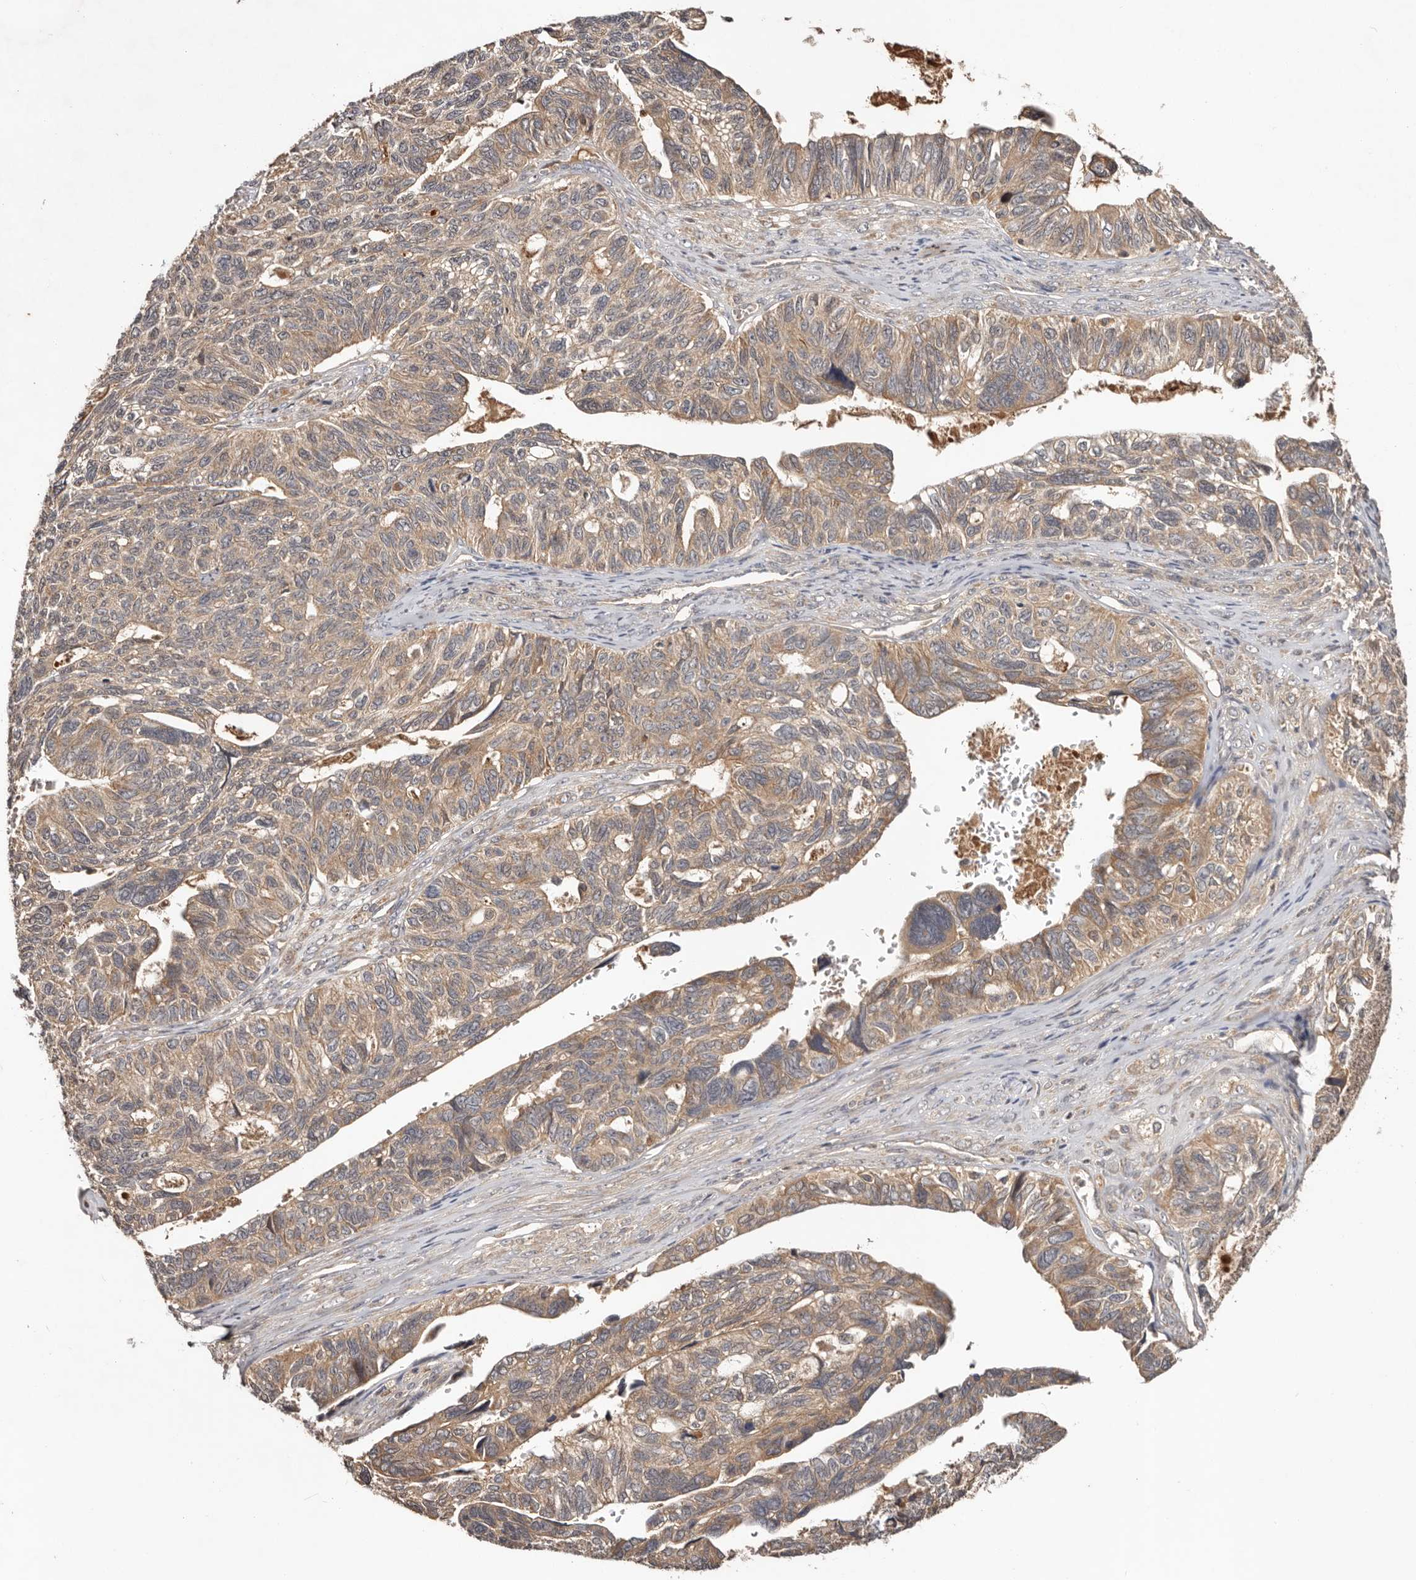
{"staining": {"intensity": "weak", "quantity": ">75%", "location": "cytoplasmic/membranous"}, "tissue": "ovarian cancer", "cell_type": "Tumor cells", "image_type": "cancer", "snomed": [{"axis": "morphology", "description": "Cystadenocarcinoma, serous, NOS"}, {"axis": "topography", "description": "Ovary"}], "caption": "IHC of ovarian serous cystadenocarcinoma shows low levels of weak cytoplasmic/membranous staining in about >75% of tumor cells. Immunohistochemistry stains the protein of interest in brown and the nuclei are stained blue.", "gene": "PKIB", "patient": {"sex": "female", "age": 79}}